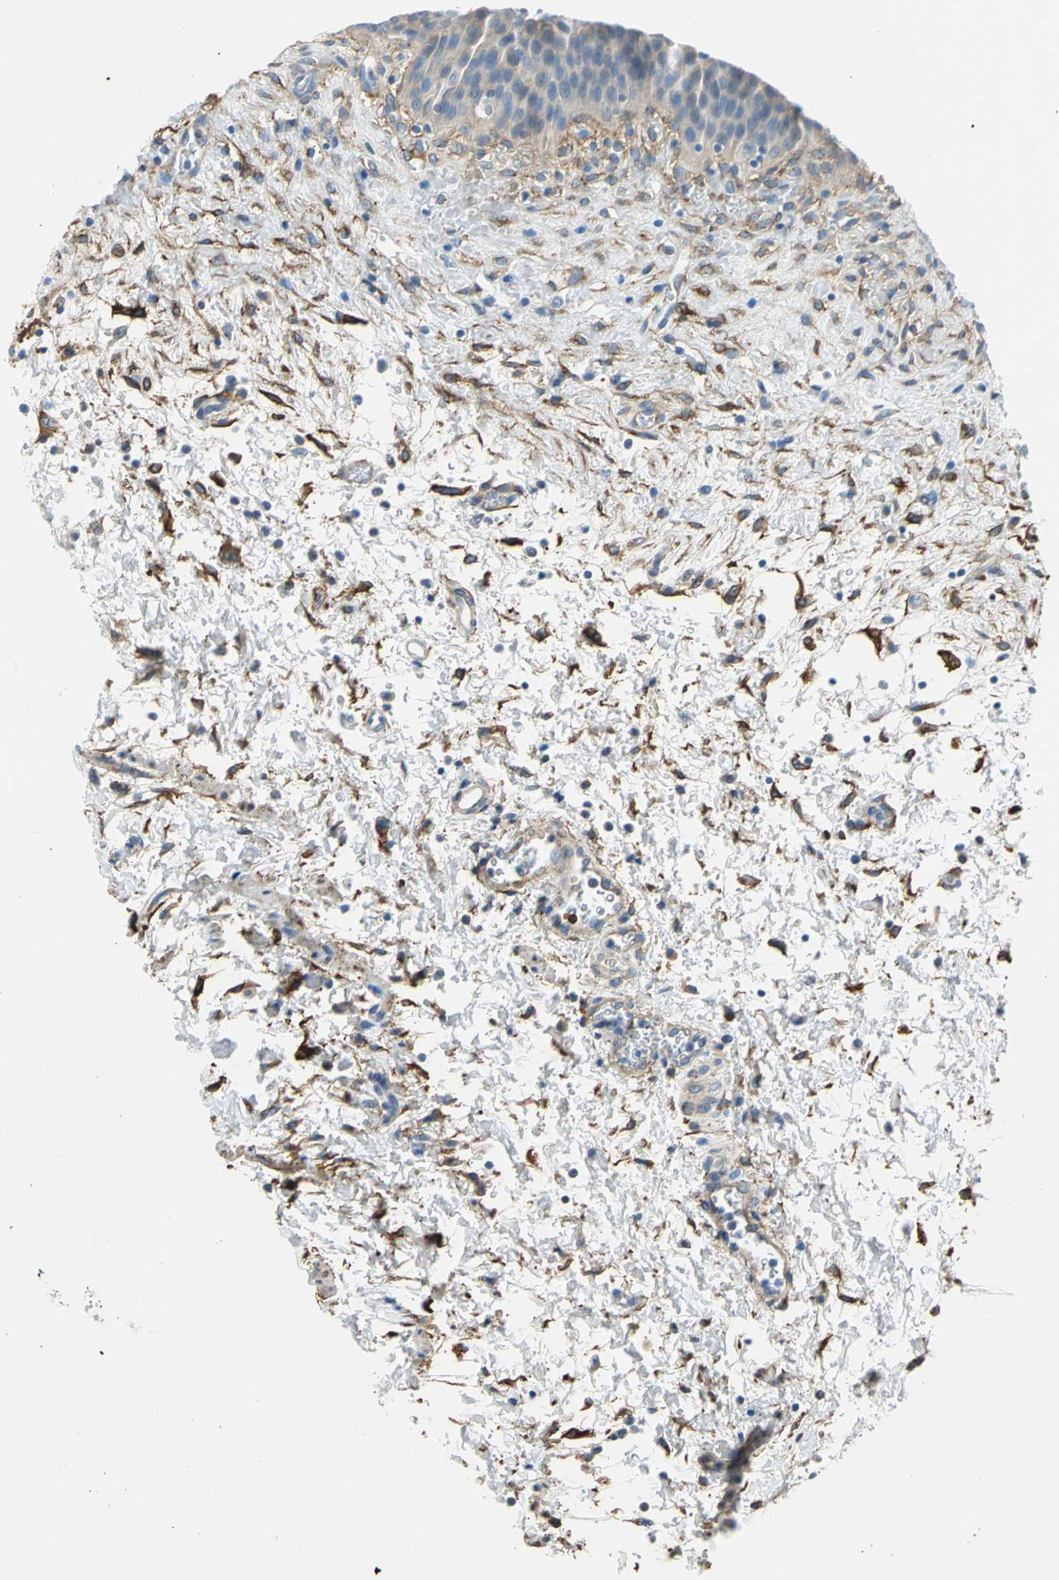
{"staining": {"intensity": "weak", "quantity": "25%-75%", "location": "cytoplasmic/membranous"}, "tissue": "urinary bladder", "cell_type": "Urothelial cells", "image_type": "normal", "snomed": [{"axis": "morphology", "description": "Normal tissue, NOS"}, {"axis": "morphology", "description": "Dysplasia, NOS"}, {"axis": "topography", "description": "Urinary bladder"}], "caption": "Immunohistochemistry photomicrograph of unremarkable human urinary bladder stained for a protein (brown), which demonstrates low levels of weak cytoplasmic/membranous staining in about 25%-75% of urothelial cells.", "gene": "AKAP12", "patient": {"sex": "male", "age": 35}}